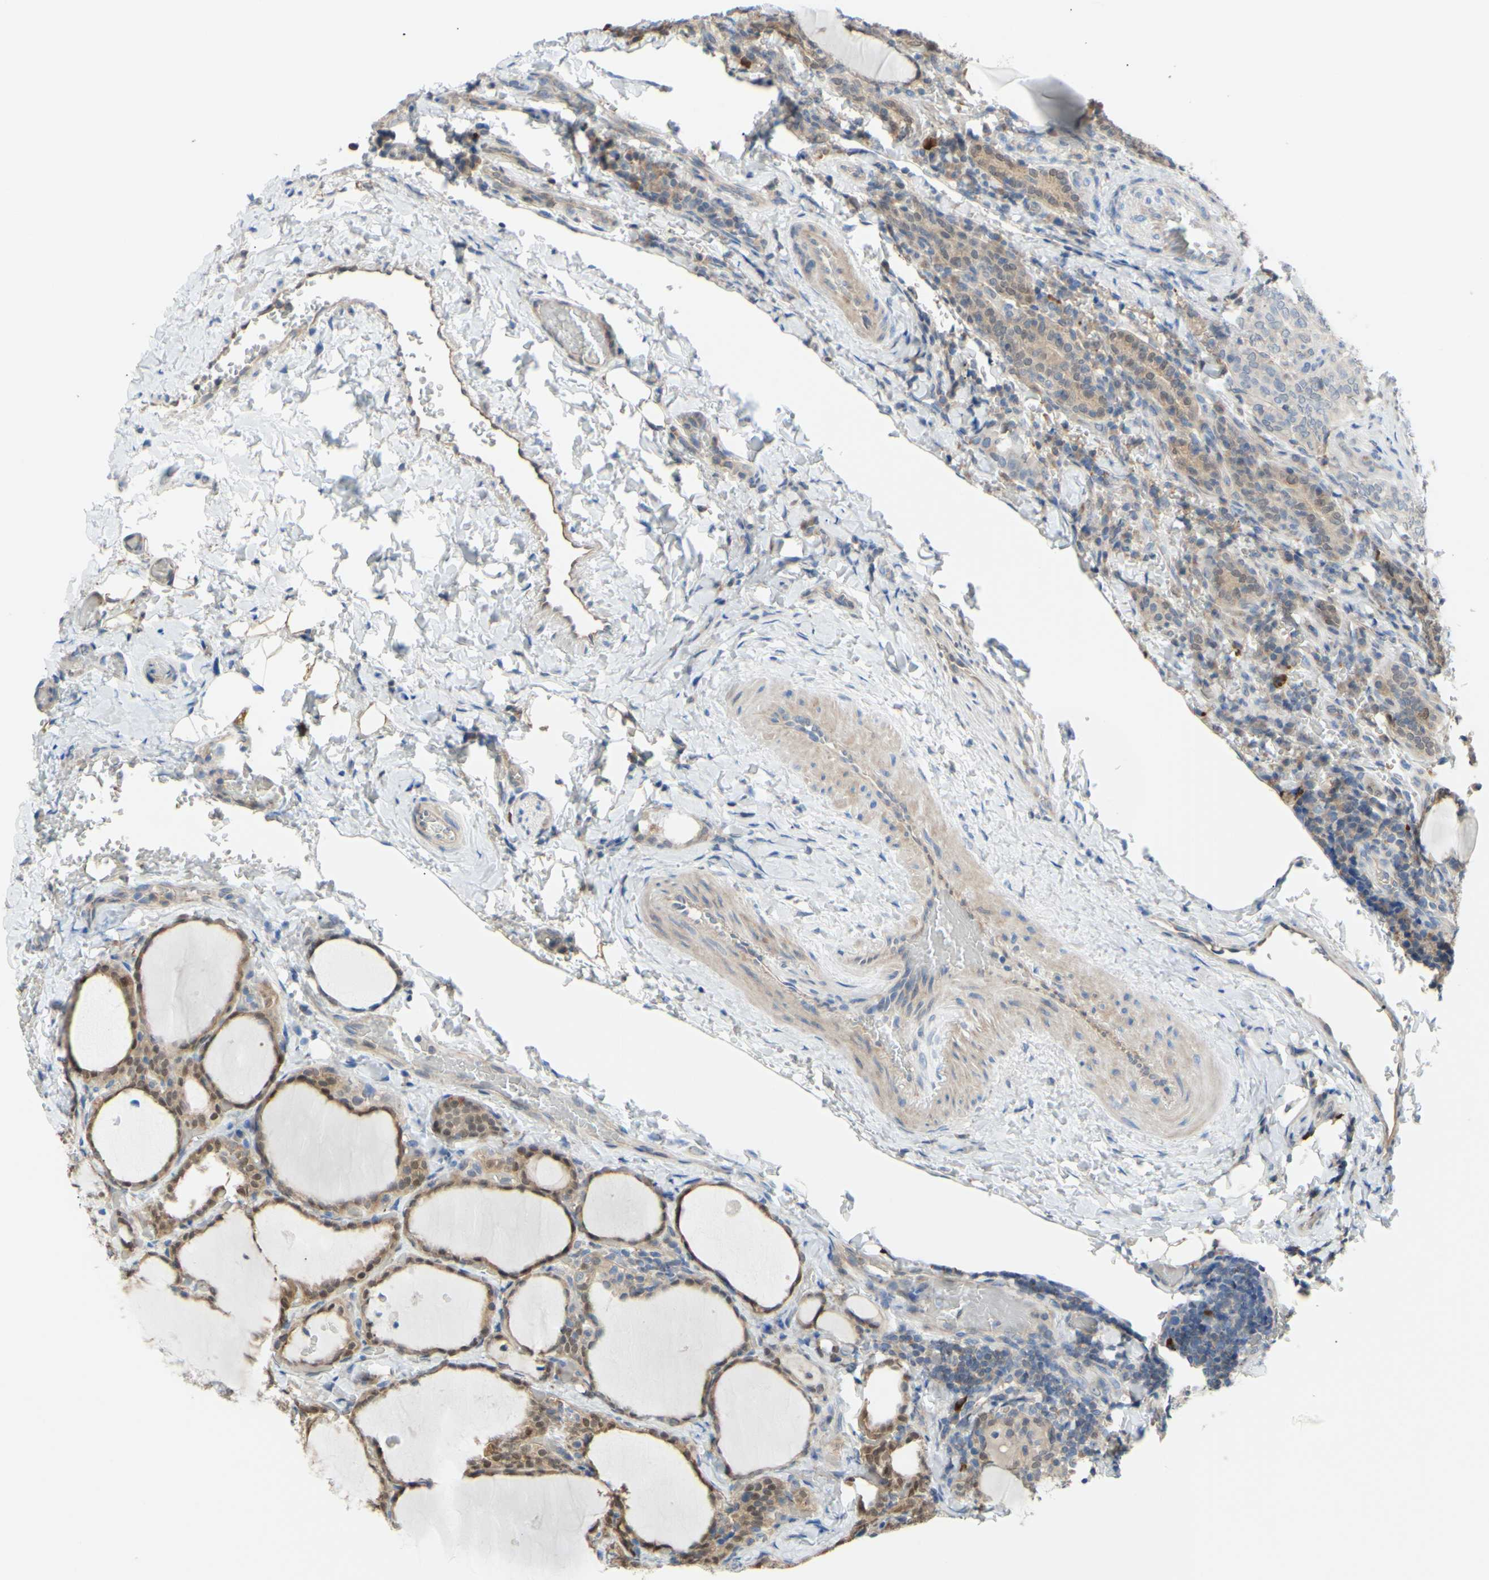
{"staining": {"intensity": "weak", "quantity": "25%-75%", "location": "cytoplasmic/membranous"}, "tissue": "thyroid cancer", "cell_type": "Tumor cells", "image_type": "cancer", "snomed": [{"axis": "morphology", "description": "Normal tissue, NOS"}, {"axis": "morphology", "description": "Papillary adenocarcinoma, NOS"}, {"axis": "topography", "description": "Thyroid gland"}], "caption": "Immunohistochemical staining of thyroid cancer (papillary adenocarcinoma) shows low levels of weak cytoplasmic/membranous protein expression in about 25%-75% of tumor cells. Immunohistochemistry stains the protein in brown and the nuclei are stained blue.", "gene": "UPK3B", "patient": {"sex": "female", "age": 30}}